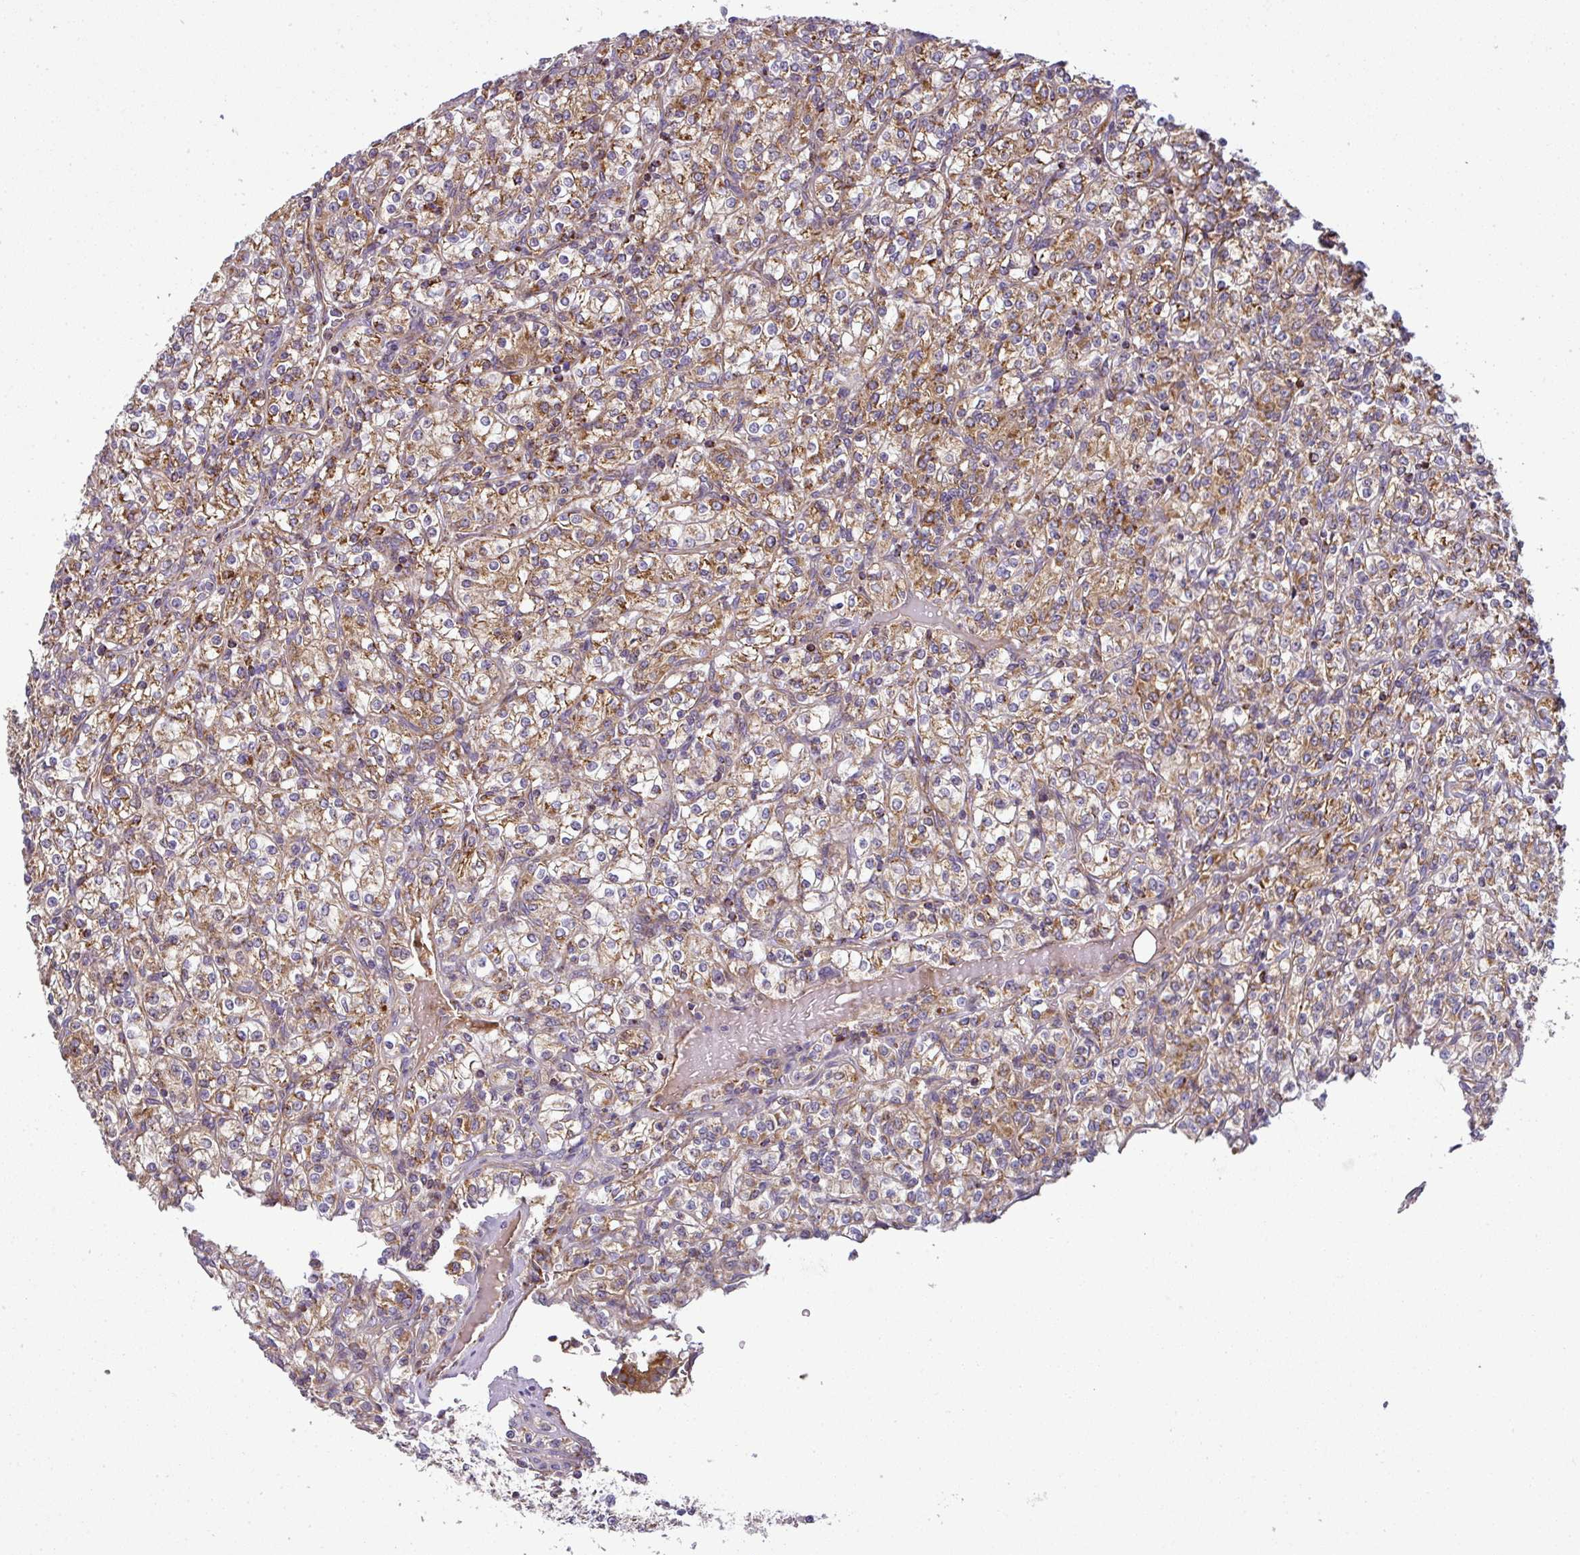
{"staining": {"intensity": "moderate", "quantity": ">75%", "location": "cytoplasmic/membranous"}, "tissue": "renal cancer", "cell_type": "Tumor cells", "image_type": "cancer", "snomed": [{"axis": "morphology", "description": "Adenocarcinoma, NOS"}, {"axis": "topography", "description": "Kidney"}], "caption": "Immunohistochemistry (IHC) (DAB) staining of renal adenocarcinoma shows moderate cytoplasmic/membranous protein positivity in approximately >75% of tumor cells. The staining is performed using DAB (3,3'-diaminobenzidine) brown chromogen to label protein expression. The nuclei are counter-stained blue using hematoxylin.", "gene": "PRELID3B", "patient": {"sex": "male", "age": 77}}